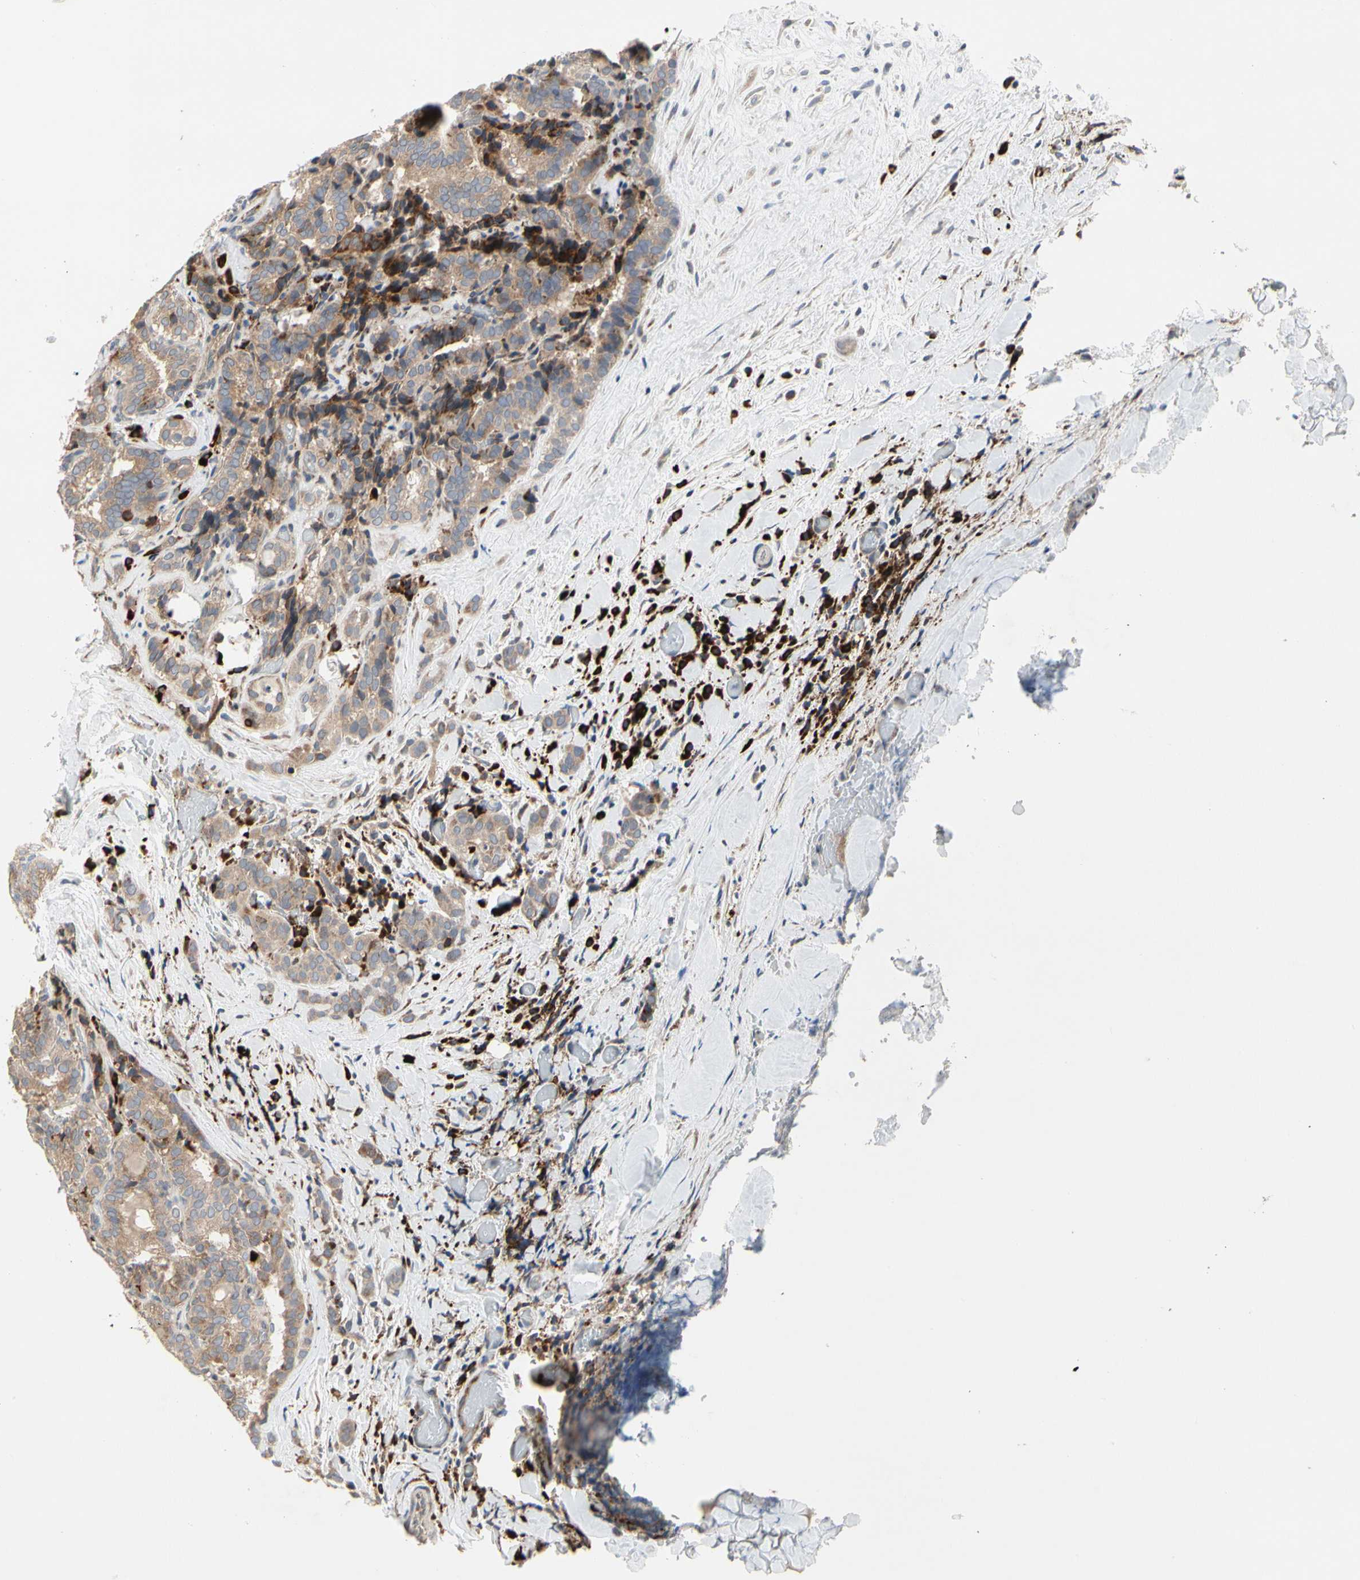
{"staining": {"intensity": "weak", "quantity": ">75%", "location": "cytoplasmic/membranous"}, "tissue": "thyroid cancer", "cell_type": "Tumor cells", "image_type": "cancer", "snomed": [{"axis": "morphology", "description": "Normal tissue, NOS"}, {"axis": "morphology", "description": "Papillary adenocarcinoma, NOS"}, {"axis": "topography", "description": "Thyroid gland"}], "caption": "Thyroid cancer (papillary adenocarcinoma) was stained to show a protein in brown. There is low levels of weak cytoplasmic/membranous staining in approximately >75% of tumor cells.", "gene": "MMEL1", "patient": {"sex": "female", "age": 30}}